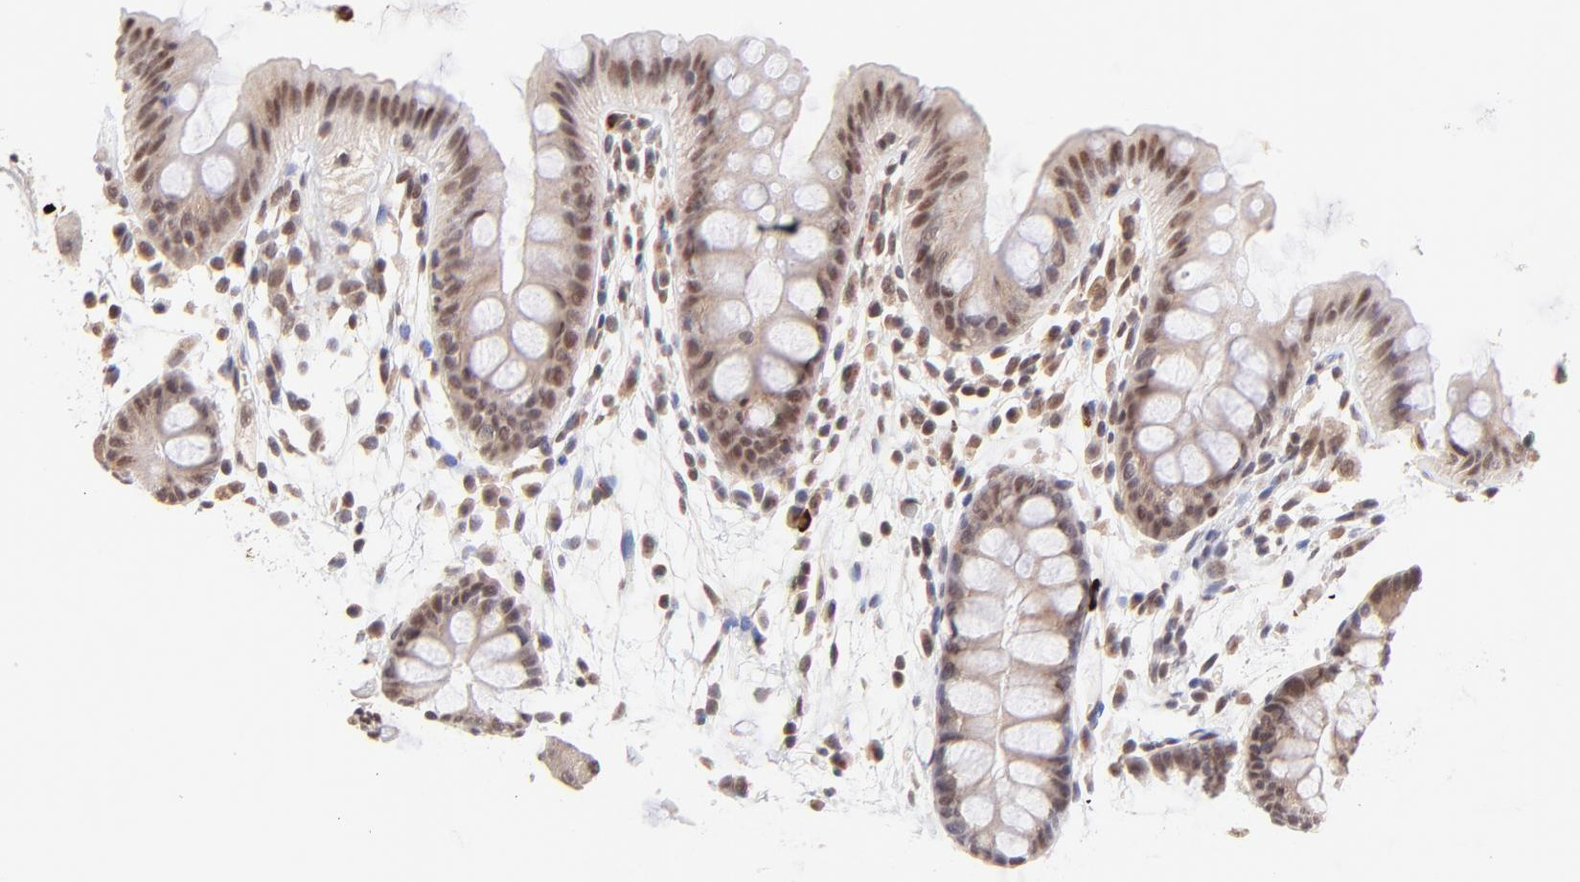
{"staining": {"intensity": "weak", "quantity": "<25%", "location": "nuclear"}, "tissue": "colon", "cell_type": "Endothelial cells", "image_type": "normal", "snomed": [{"axis": "morphology", "description": "Normal tissue, NOS"}, {"axis": "topography", "description": "Smooth muscle"}, {"axis": "topography", "description": "Colon"}], "caption": "Protein analysis of benign colon shows no significant expression in endothelial cells.", "gene": "MED12", "patient": {"sex": "male", "age": 67}}